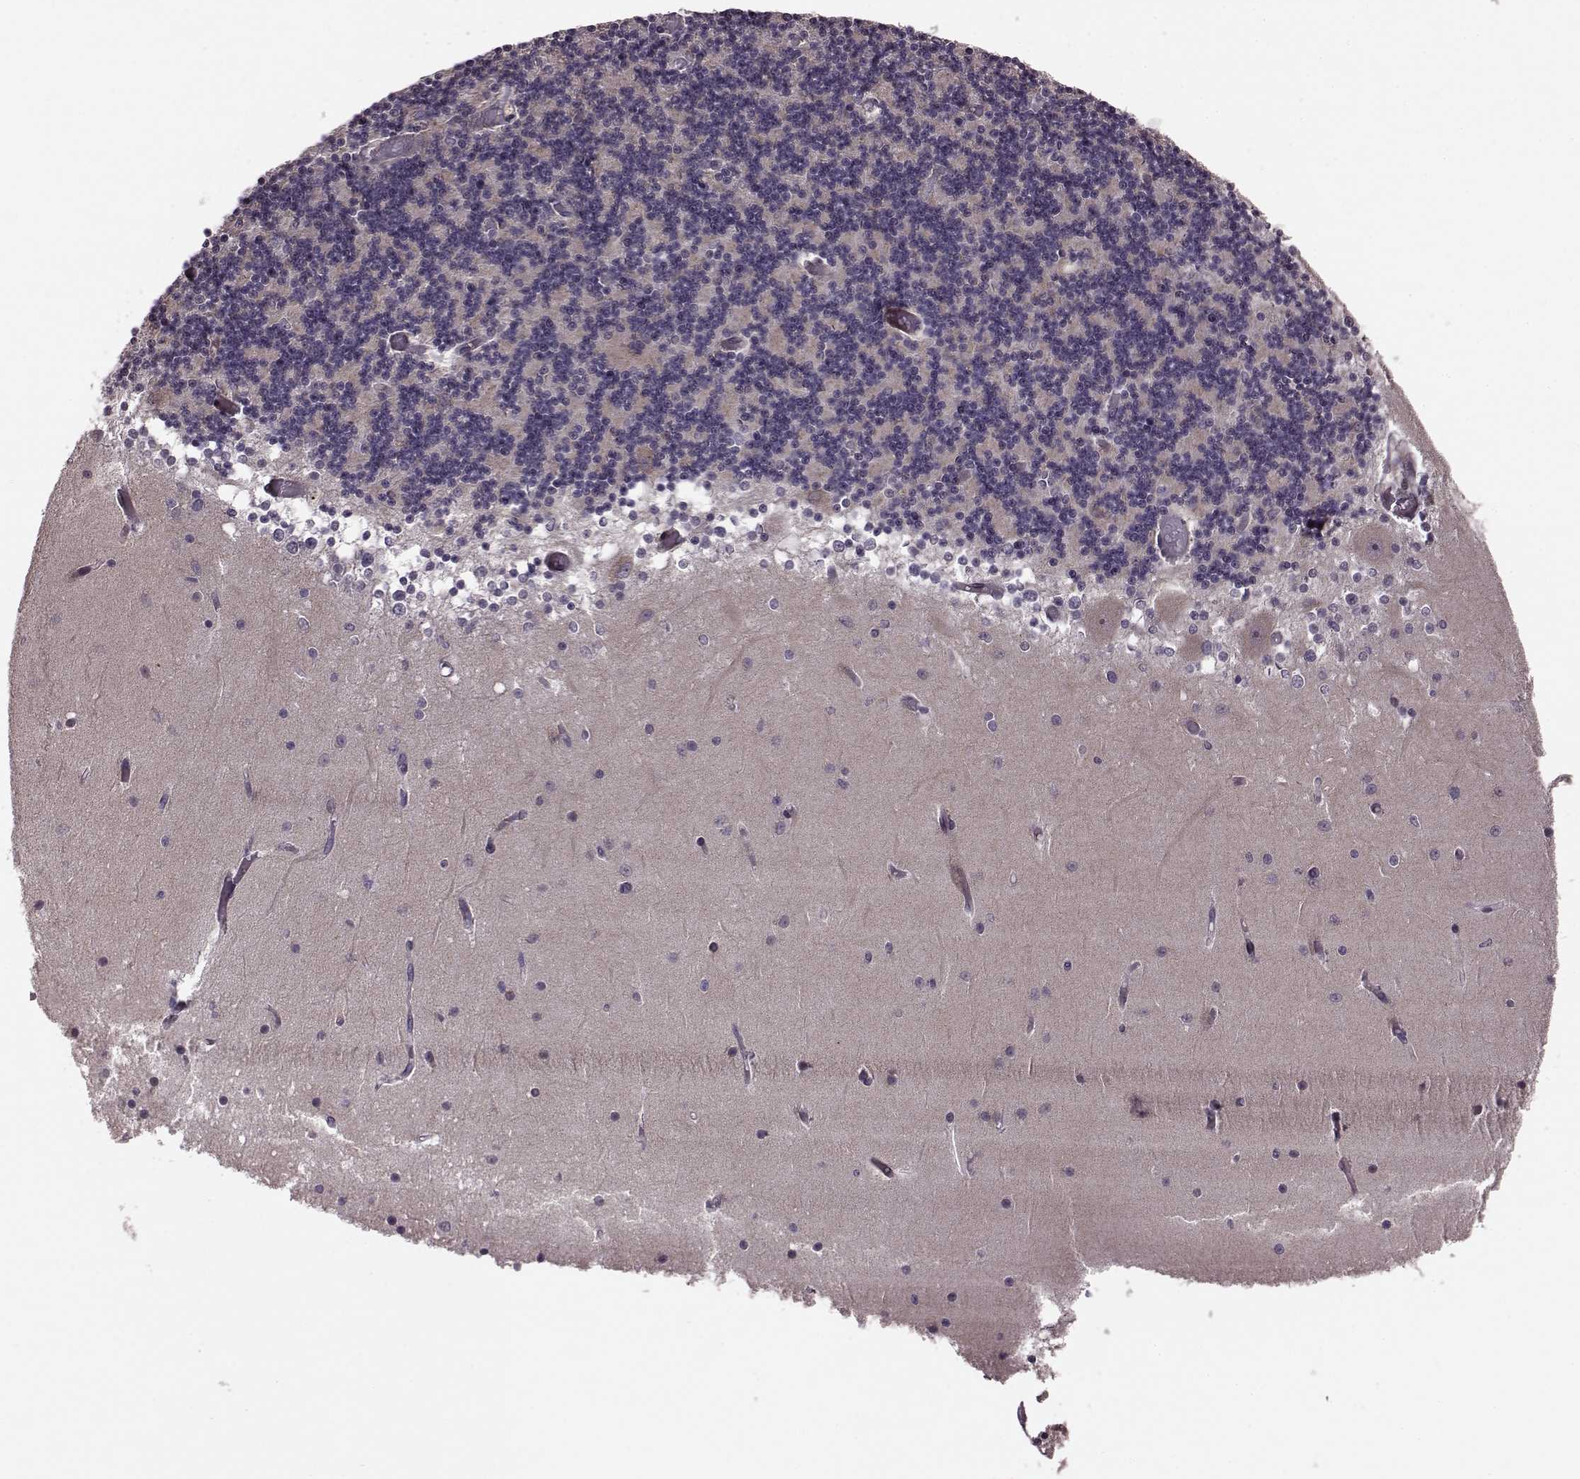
{"staining": {"intensity": "negative", "quantity": "none", "location": "none"}, "tissue": "cerebellum", "cell_type": "Cells in granular layer", "image_type": "normal", "snomed": [{"axis": "morphology", "description": "Normal tissue, NOS"}, {"axis": "topography", "description": "Cerebellum"}], "caption": "Photomicrograph shows no protein staining in cells in granular layer of benign cerebellum.", "gene": "SYNPO", "patient": {"sex": "female", "age": 28}}